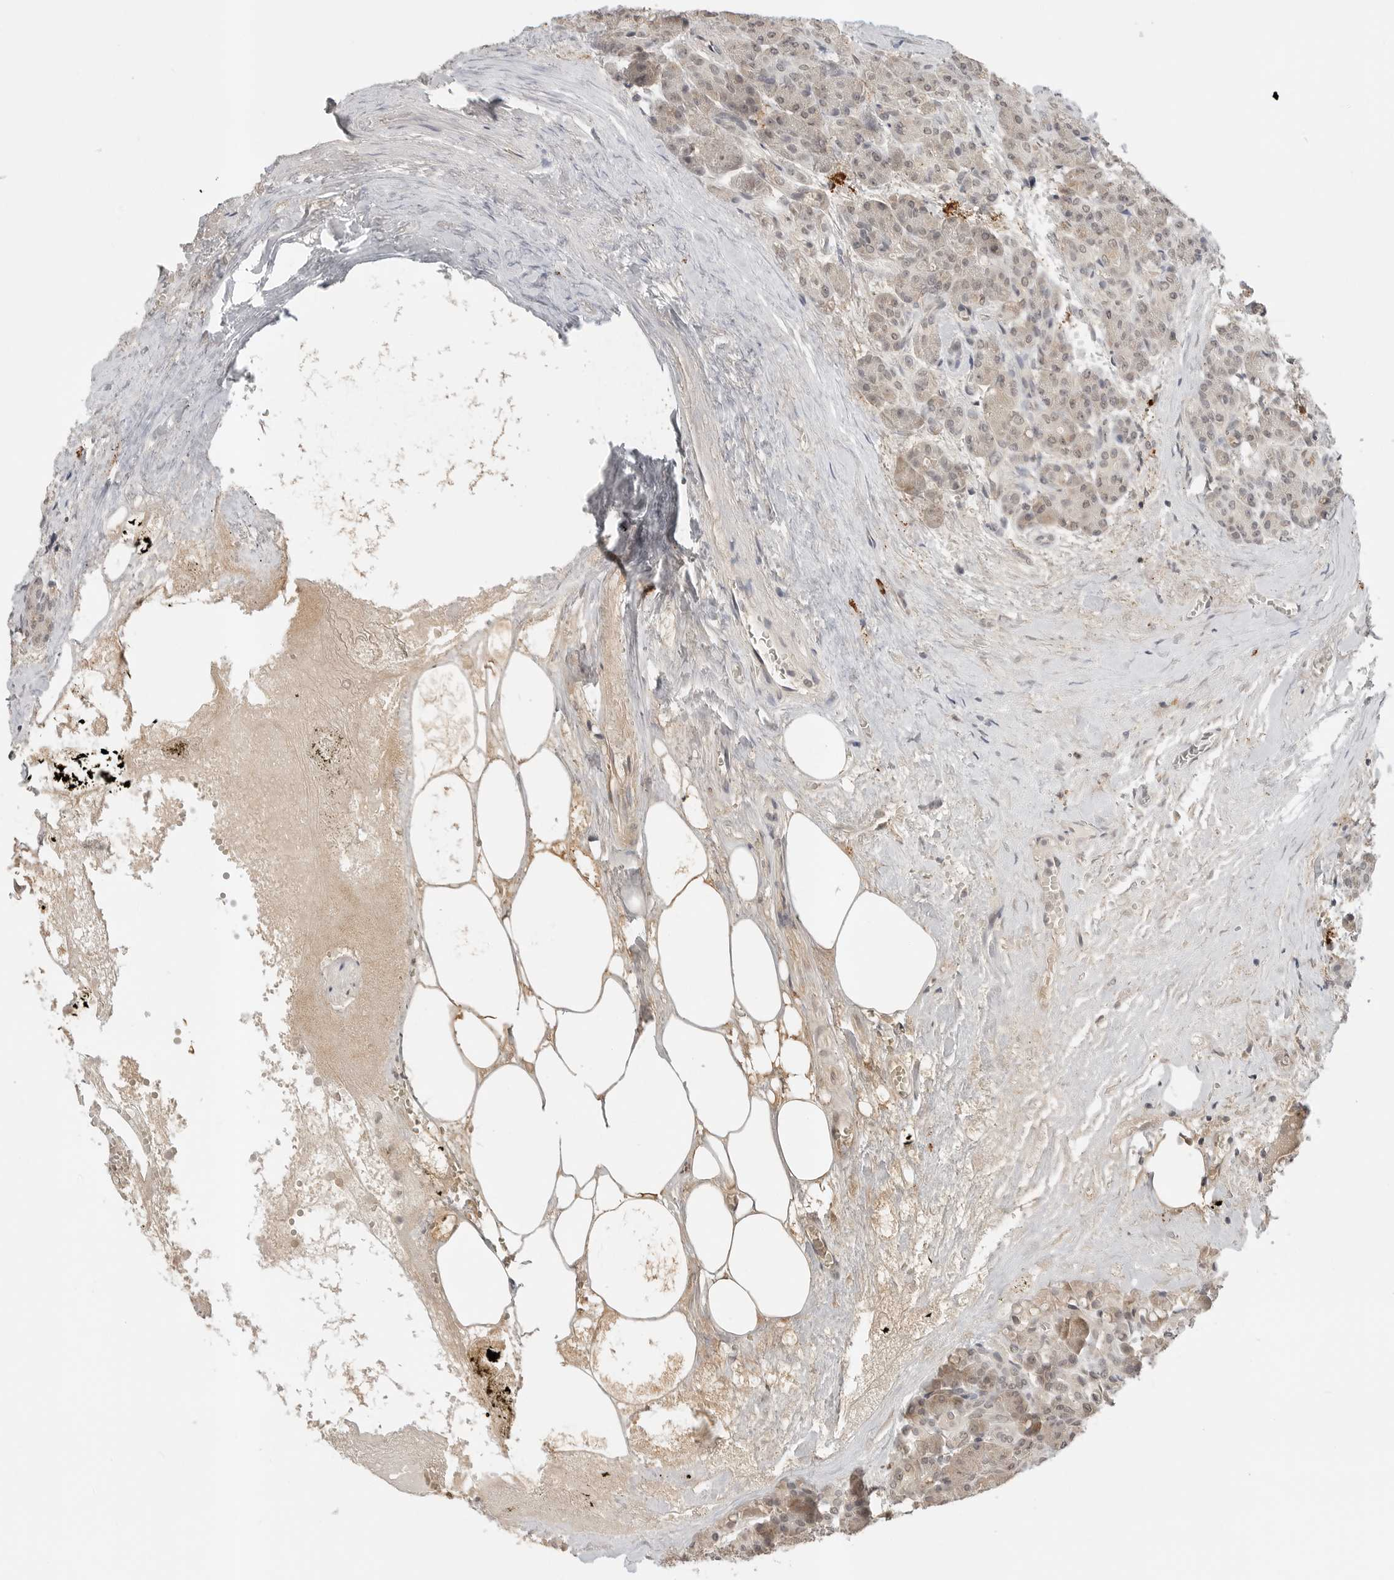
{"staining": {"intensity": "weak", "quantity": "25%-75%", "location": "cytoplasmic/membranous,nuclear"}, "tissue": "pancreas", "cell_type": "Exocrine glandular cells", "image_type": "normal", "snomed": [{"axis": "morphology", "description": "Normal tissue, NOS"}, {"axis": "topography", "description": "Pancreas"}], "caption": "IHC histopathology image of unremarkable human pancreas stained for a protein (brown), which demonstrates low levels of weak cytoplasmic/membranous,nuclear positivity in about 25%-75% of exocrine glandular cells.", "gene": "IL24", "patient": {"sex": "male", "age": 63}}